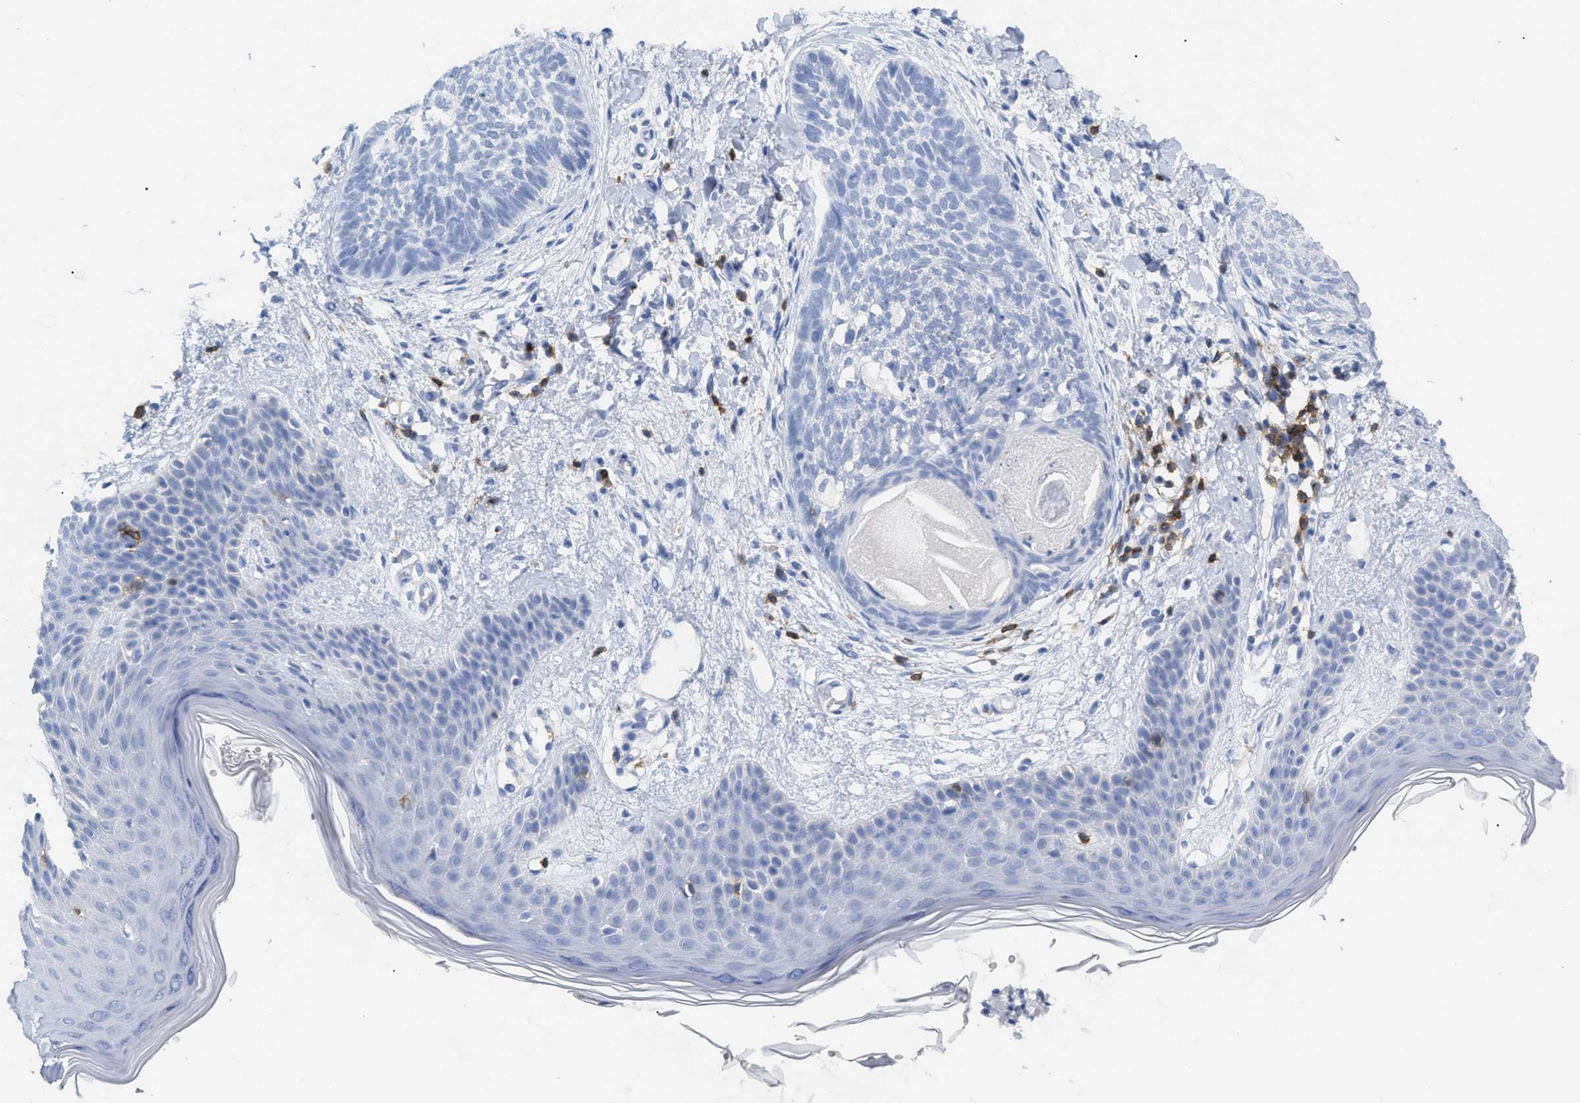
{"staining": {"intensity": "negative", "quantity": "none", "location": "none"}, "tissue": "skin cancer", "cell_type": "Tumor cells", "image_type": "cancer", "snomed": [{"axis": "morphology", "description": "Basal cell carcinoma"}, {"axis": "topography", "description": "Skin"}], "caption": "Immunohistochemistry (IHC) photomicrograph of skin cancer stained for a protein (brown), which exhibits no positivity in tumor cells.", "gene": "CD5", "patient": {"sex": "female", "age": 59}}